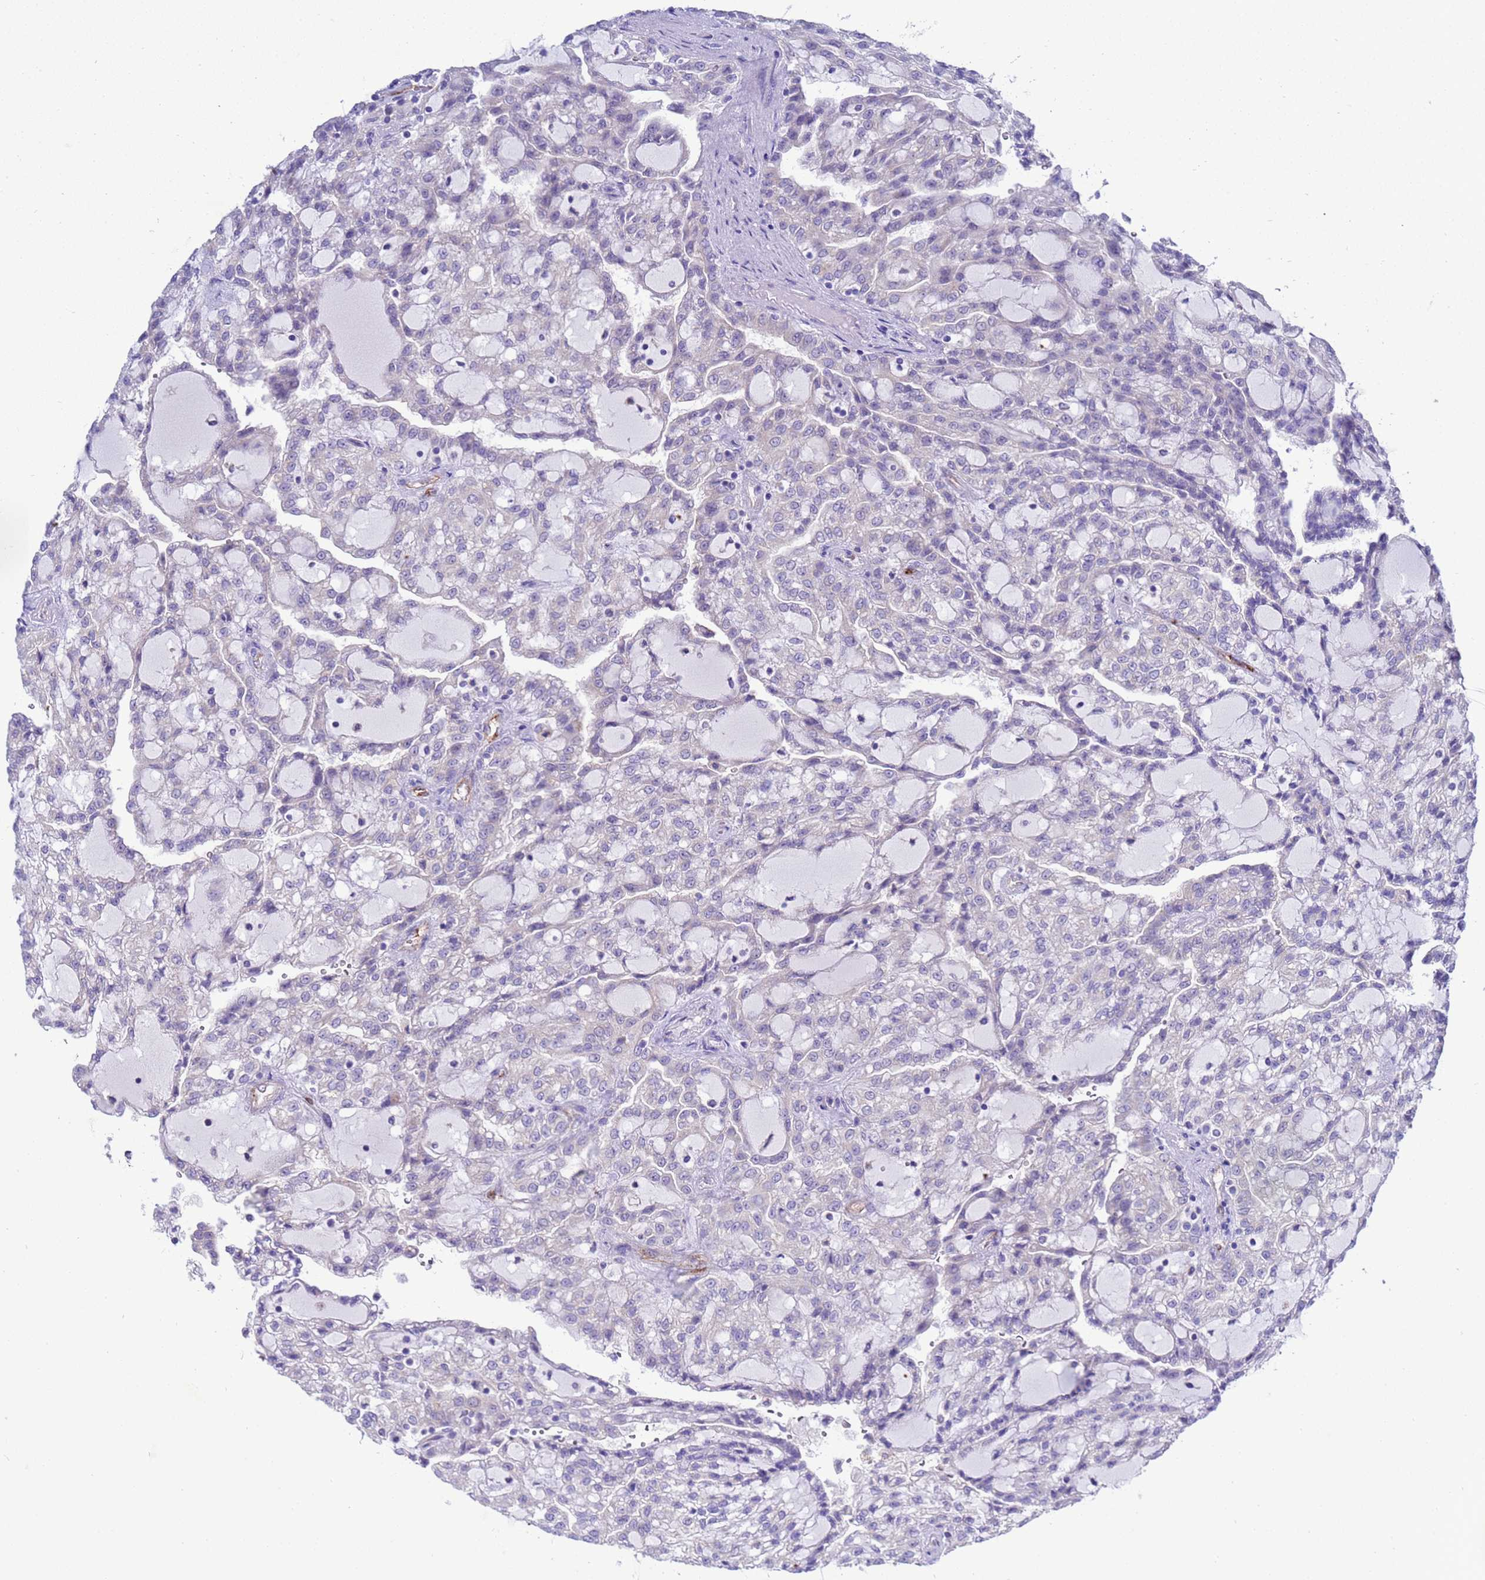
{"staining": {"intensity": "negative", "quantity": "none", "location": "none"}, "tissue": "renal cancer", "cell_type": "Tumor cells", "image_type": "cancer", "snomed": [{"axis": "morphology", "description": "Adenocarcinoma, NOS"}, {"axis": "topography", "description": "Kidney"}], "caption": "DAB immunohistochemical staining of renal adenocarcinoma exhibits no significant expression in tumor cells.", "gene": "ANAPC1", "patient": {"sex": "male", "age": 63}}